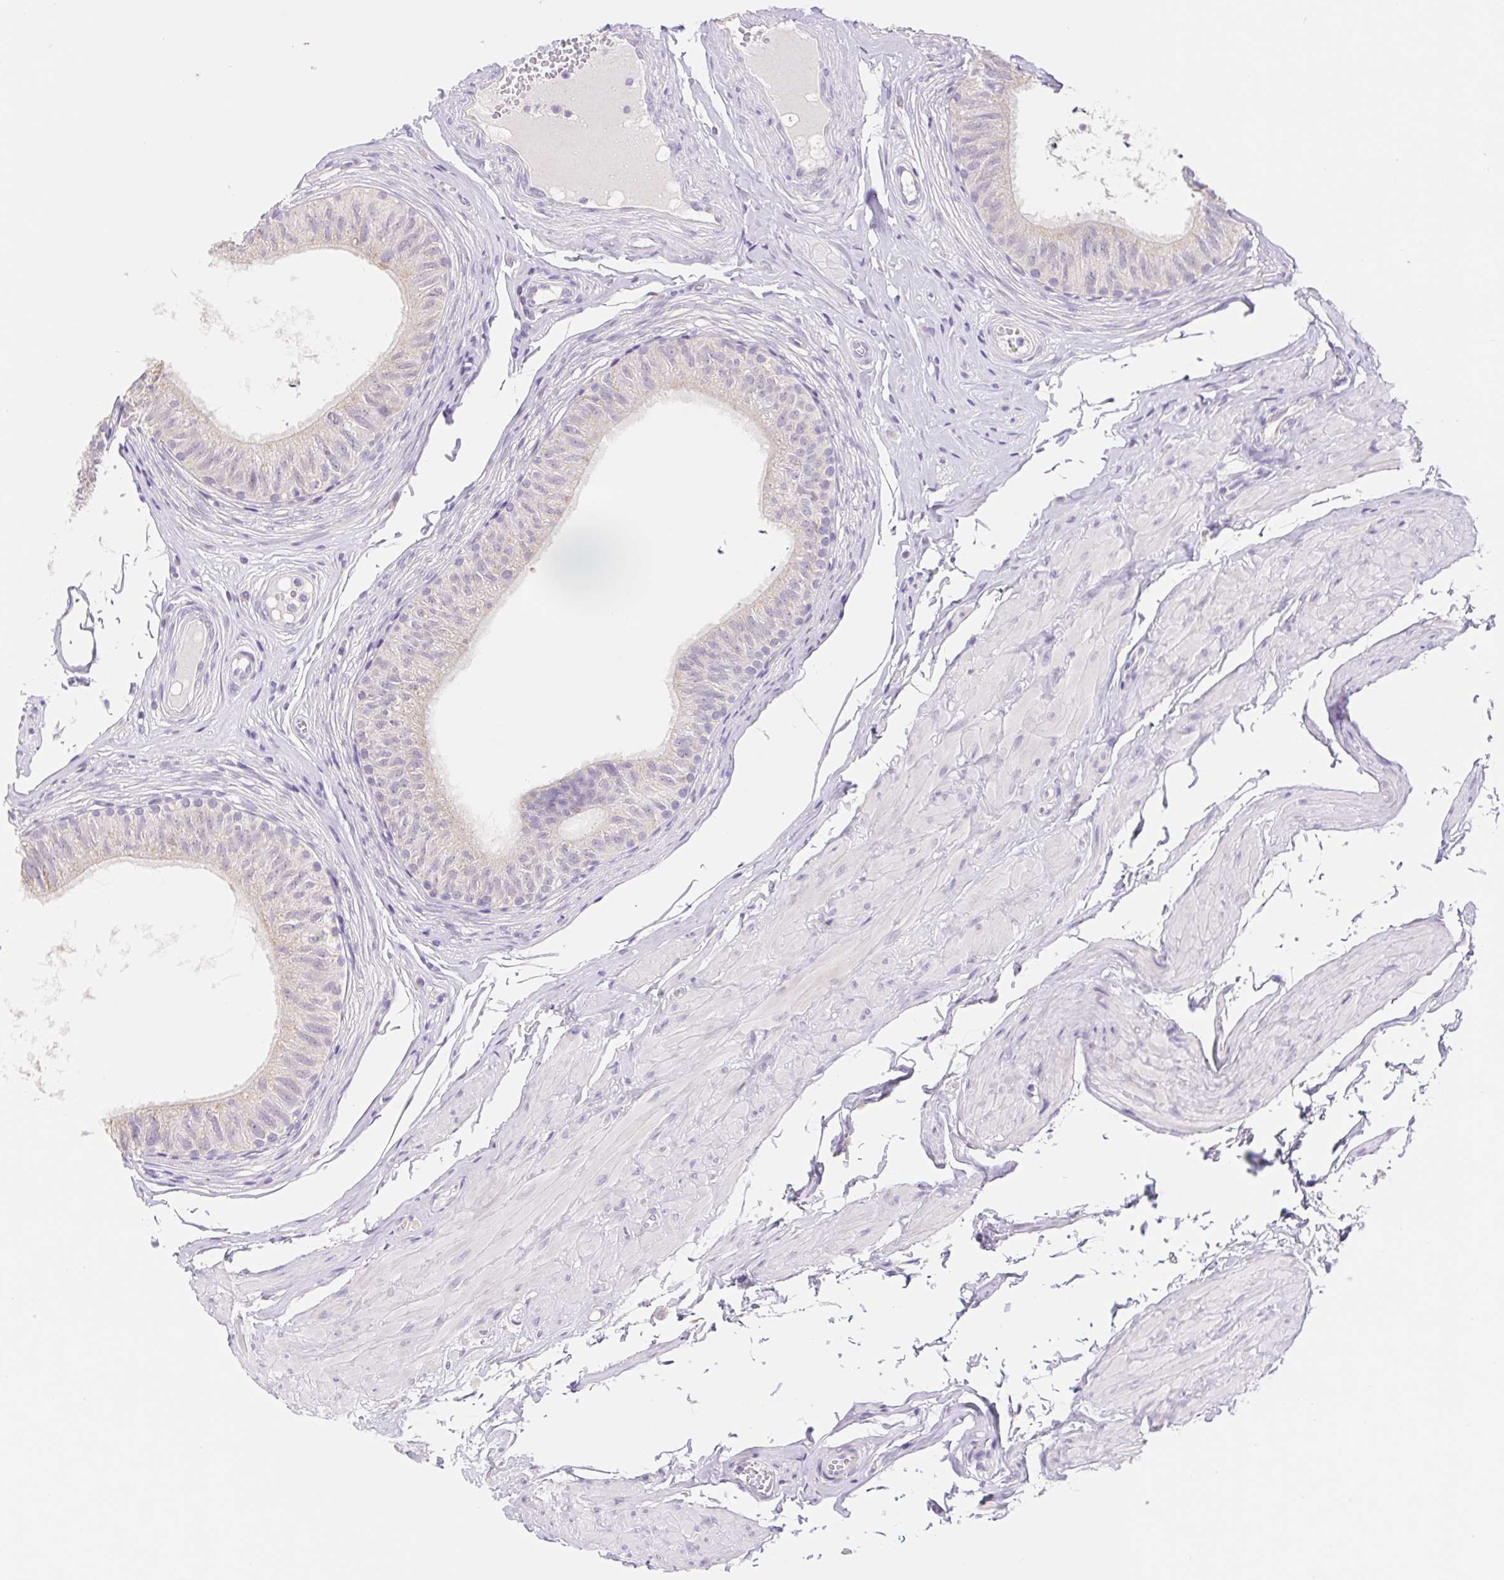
{"staining": {"intensity": "negative", "quantity": "none", "location": "none"}, "tissue": "epididymis", "cell_type": "Glandular cells", "image_type": "normal", "snomed": [{"axis": "morphology", "description": "Normal tissue, NOS"}, {"axis": "topography", "description": "Epididymis, spermatic cord, NOS"}, {"axis": "topography", "description": "Epididymis"}, {"axis": "topography", "description": "Peripheral nerve tissue"}], "caption": "Glandular cells show no significant protein expression in benign epididymis. The staining is performed using DAB (3,3'-diaminobenzidine) brown chromogen with nuclei counter-stained in using hematoxylin.", "gene": "FKBP6", "patient": {"sex": "male", "age": 29}}